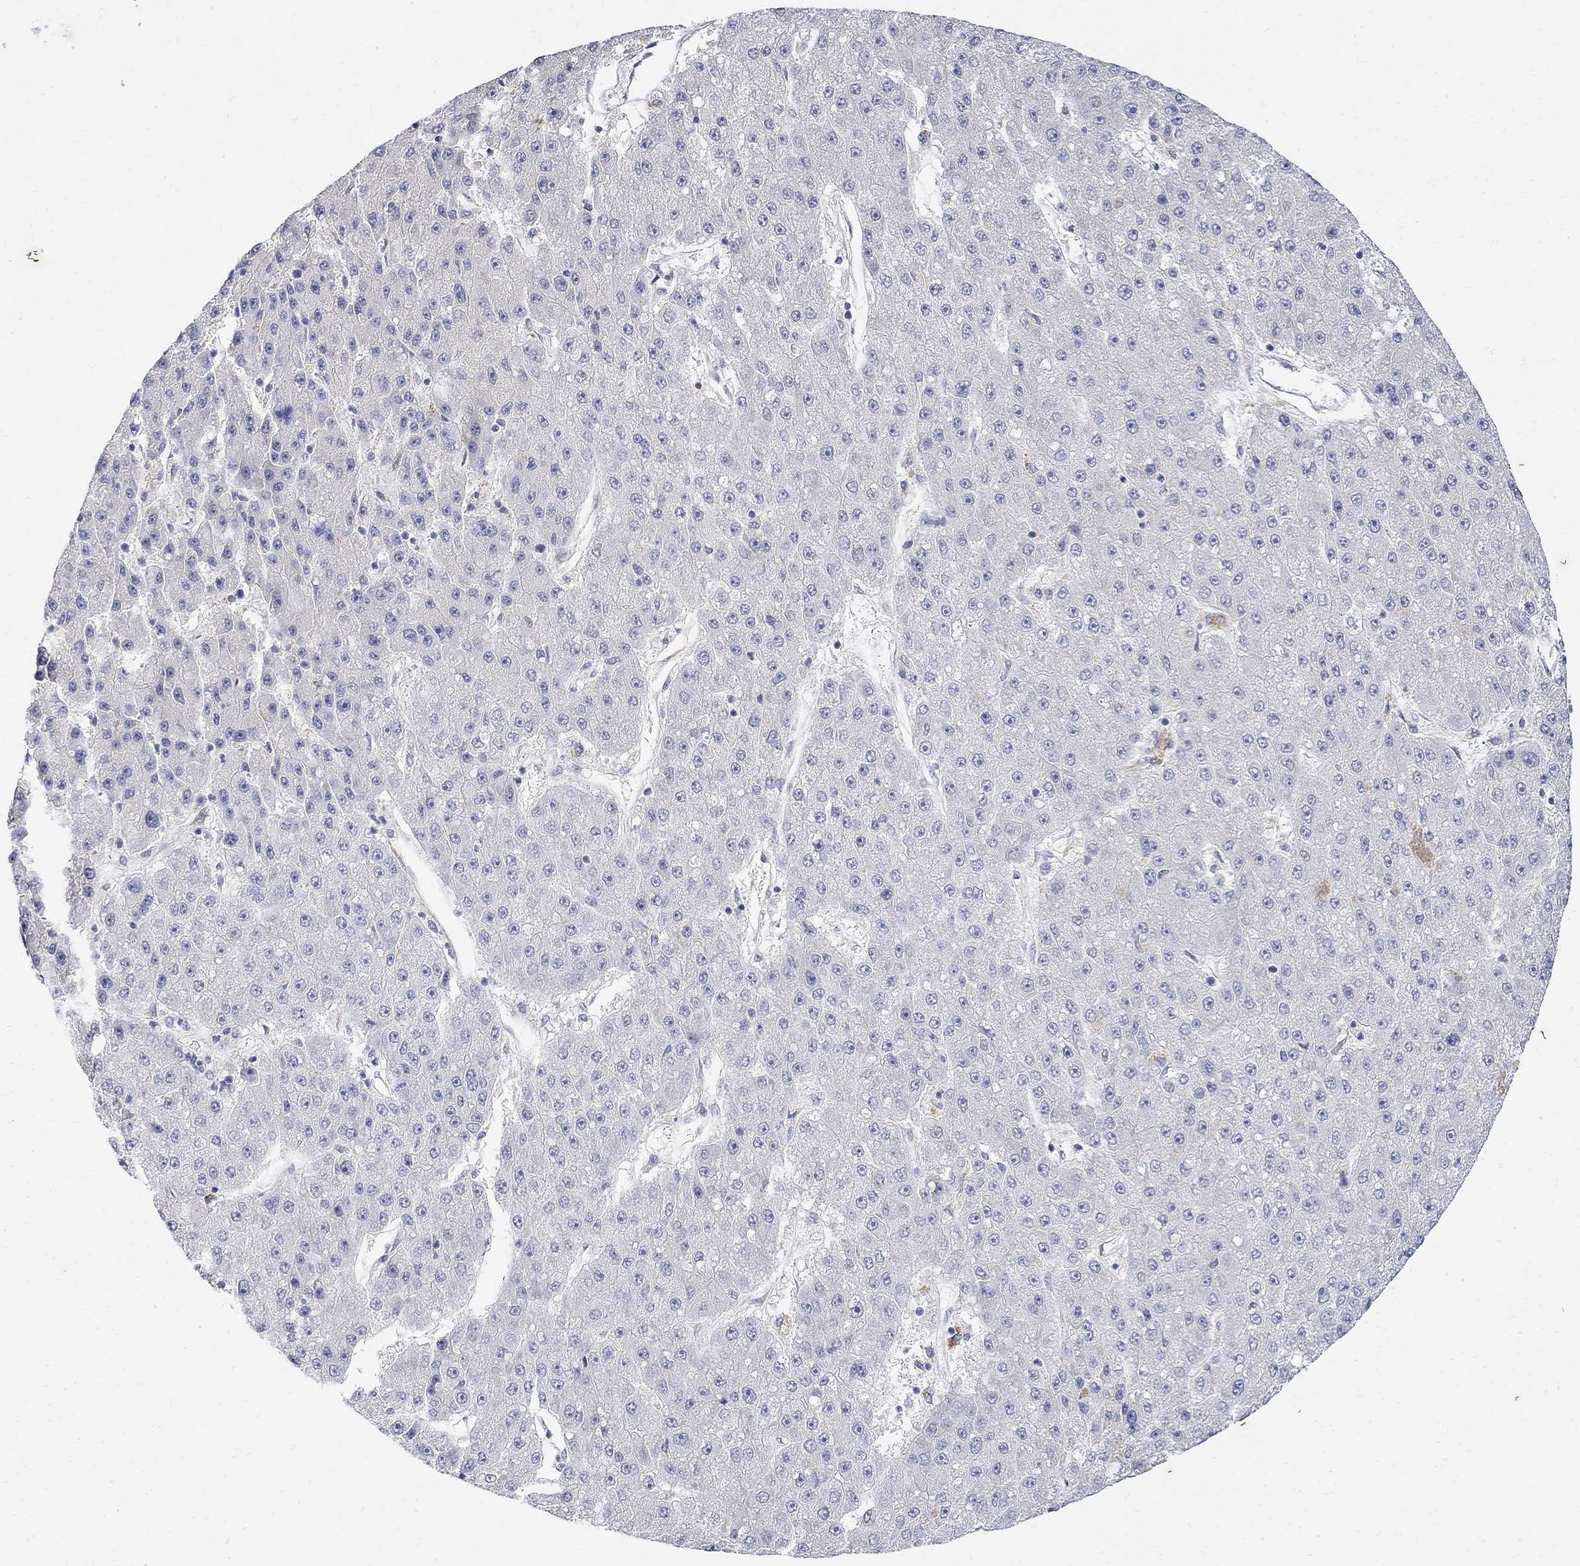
{"staining": {"intensity": "negative", "quantity": "none", "location": "none"}, "tissue": "liver cancer", "cell_type": "Tumor cells", "image_type": "cancer", "snomed": [{"axis": "morphology", "description": "Carcinoma, Hepatocellular, NOS"}, {"axis": "topography", "description": "Liver"}], "caption": "DAB (3,3'-diaminobenzidine) immunohistochemical staining of human liver cancer displays no significant positivity in tumor cells. (Stains: DAB (3,3'-diaminobenzidine) immunohistochemistry with hematoxylin counter stain, Microscopy: brightfield microscopy at high magnification).", "gene": "FNDC5", "patient": {"sex": "male", "age": 67}}